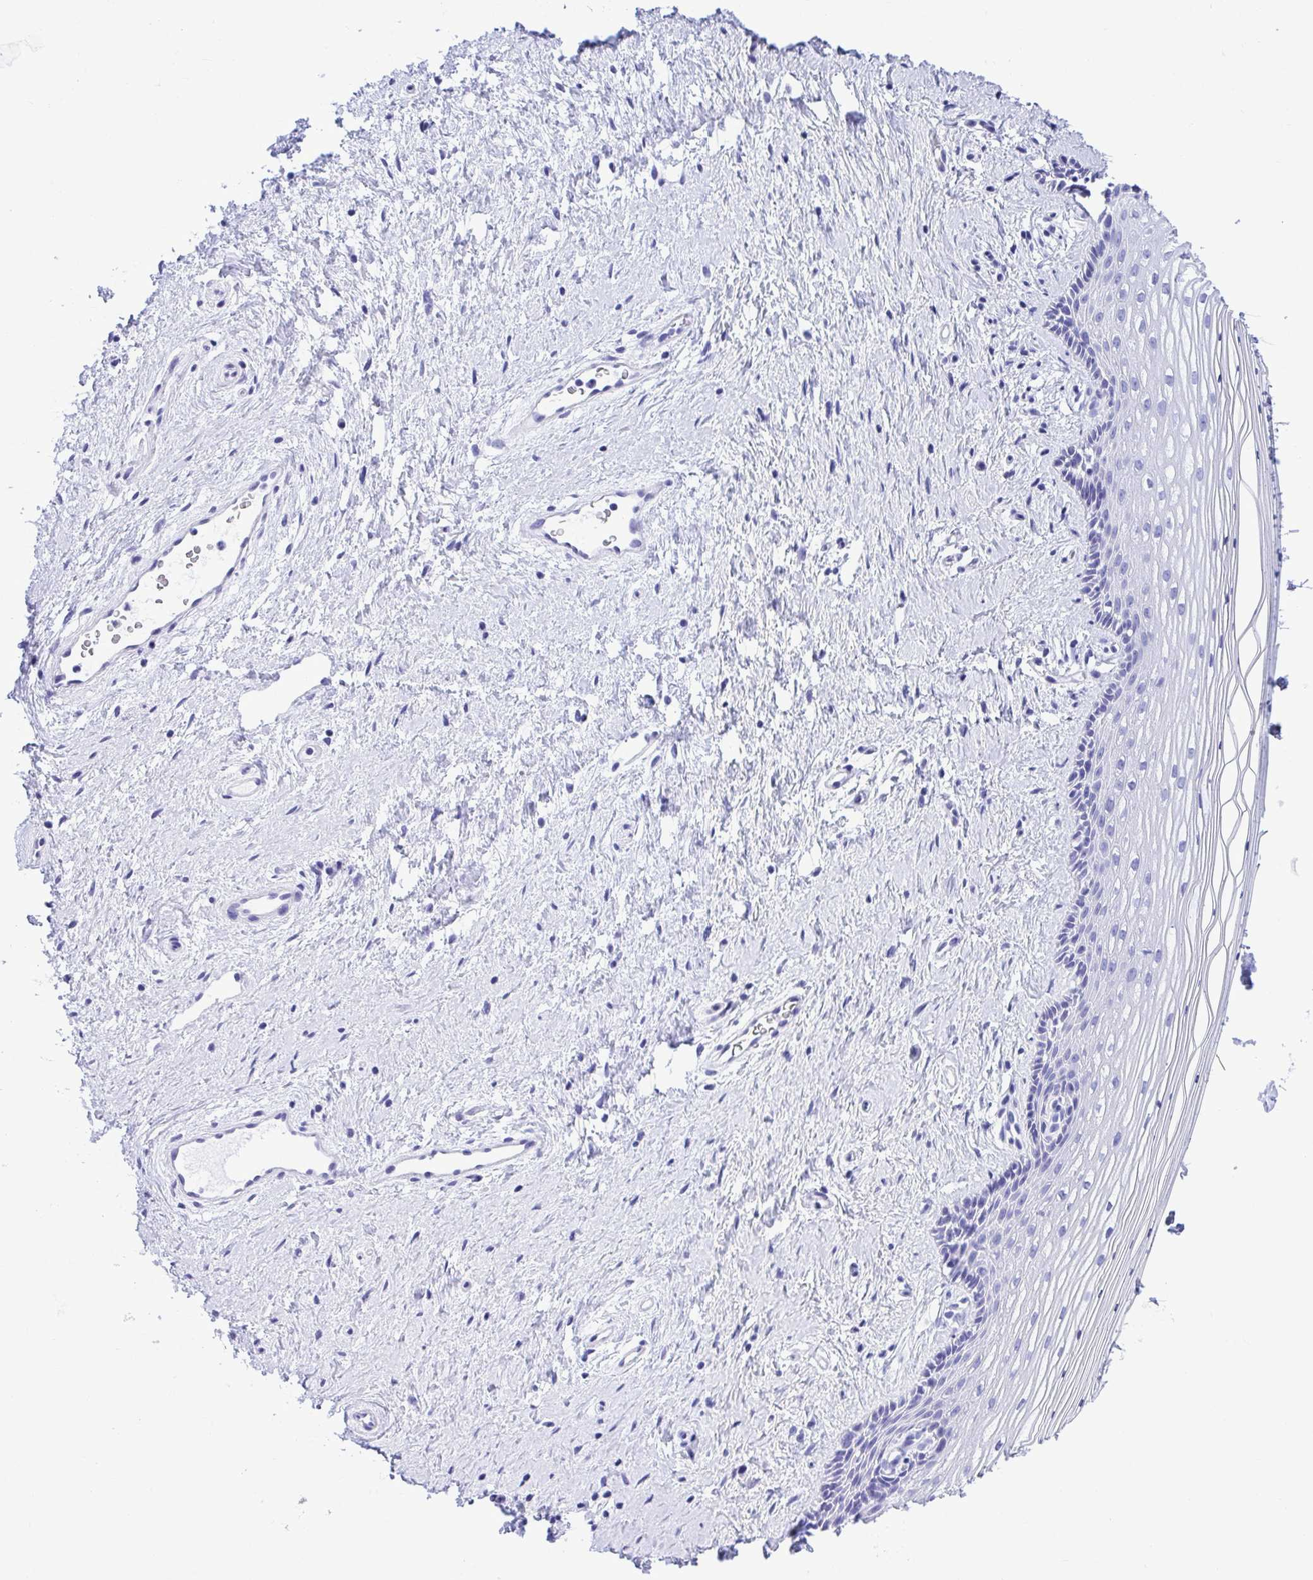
{"staining": {"intensity": "negative", "quantity": "none", "location": "none"}, "tissue": "vagina", "cell_type": "Squamous epithelial cells", "image_type": "normal", "snomed": [{"axis": "morphology", "description": "Normal tissue, NOS"}, {"axis": "topography", "description": "Vagina"}], "caption": "Immunohistochemistry (IHC) histopathology image of unremarkable vagina stained for a protein (brown), which exhibits no positivity in squamous epithelial cells. The staining was performed using DAB (3,3'-diaminobenzidine) to visualize the protein expression in brown, while the nuclei were stained in blue with hematoxylin (Magnification: 20x).", "gene": "THOP1", "patient": {"sex": "female", "age": 42}}